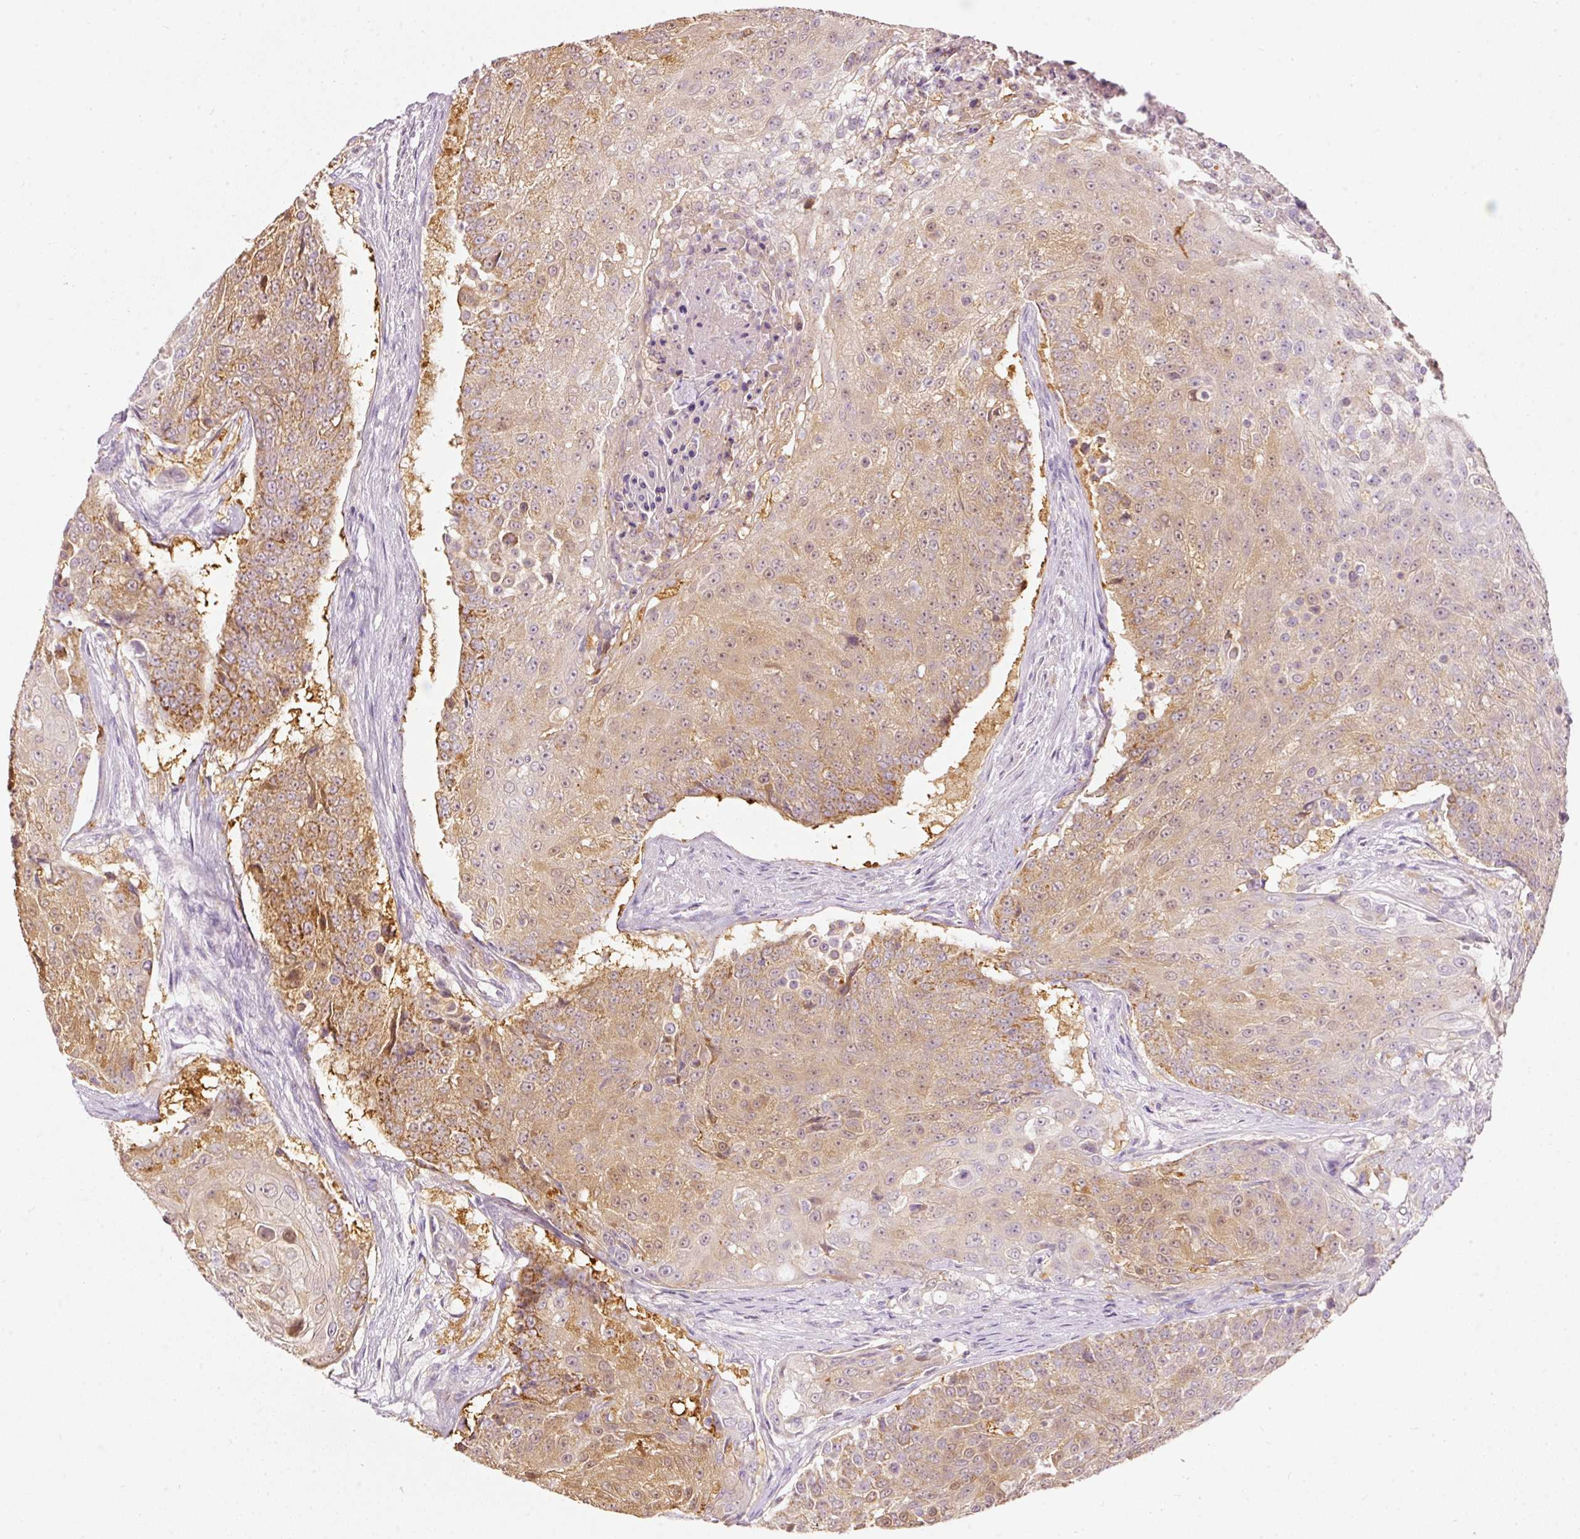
{"staining": {"intensity": "moderate", "quantity": "25%-75%", "location": "cytoplasmic/membranous"}, "tissue": "urothelial cancer", "cell_type": "Tumor cells", "image_type": "cancer", "snomed": [{"axis": "morphology", "description": "Urothelial carcinoma, High grade"}, {"axis": "topography", "description": "Urinary bladder"}], "caption": "High-grade urothelial carcinoma stained for a protein (brown) exhibits moderate cytoplasmic/membranous positive expression in approximately 25%-75% of tumor cells.", "gene": "MTHFD2", "patient": {"sex": "female", "age": 63}}